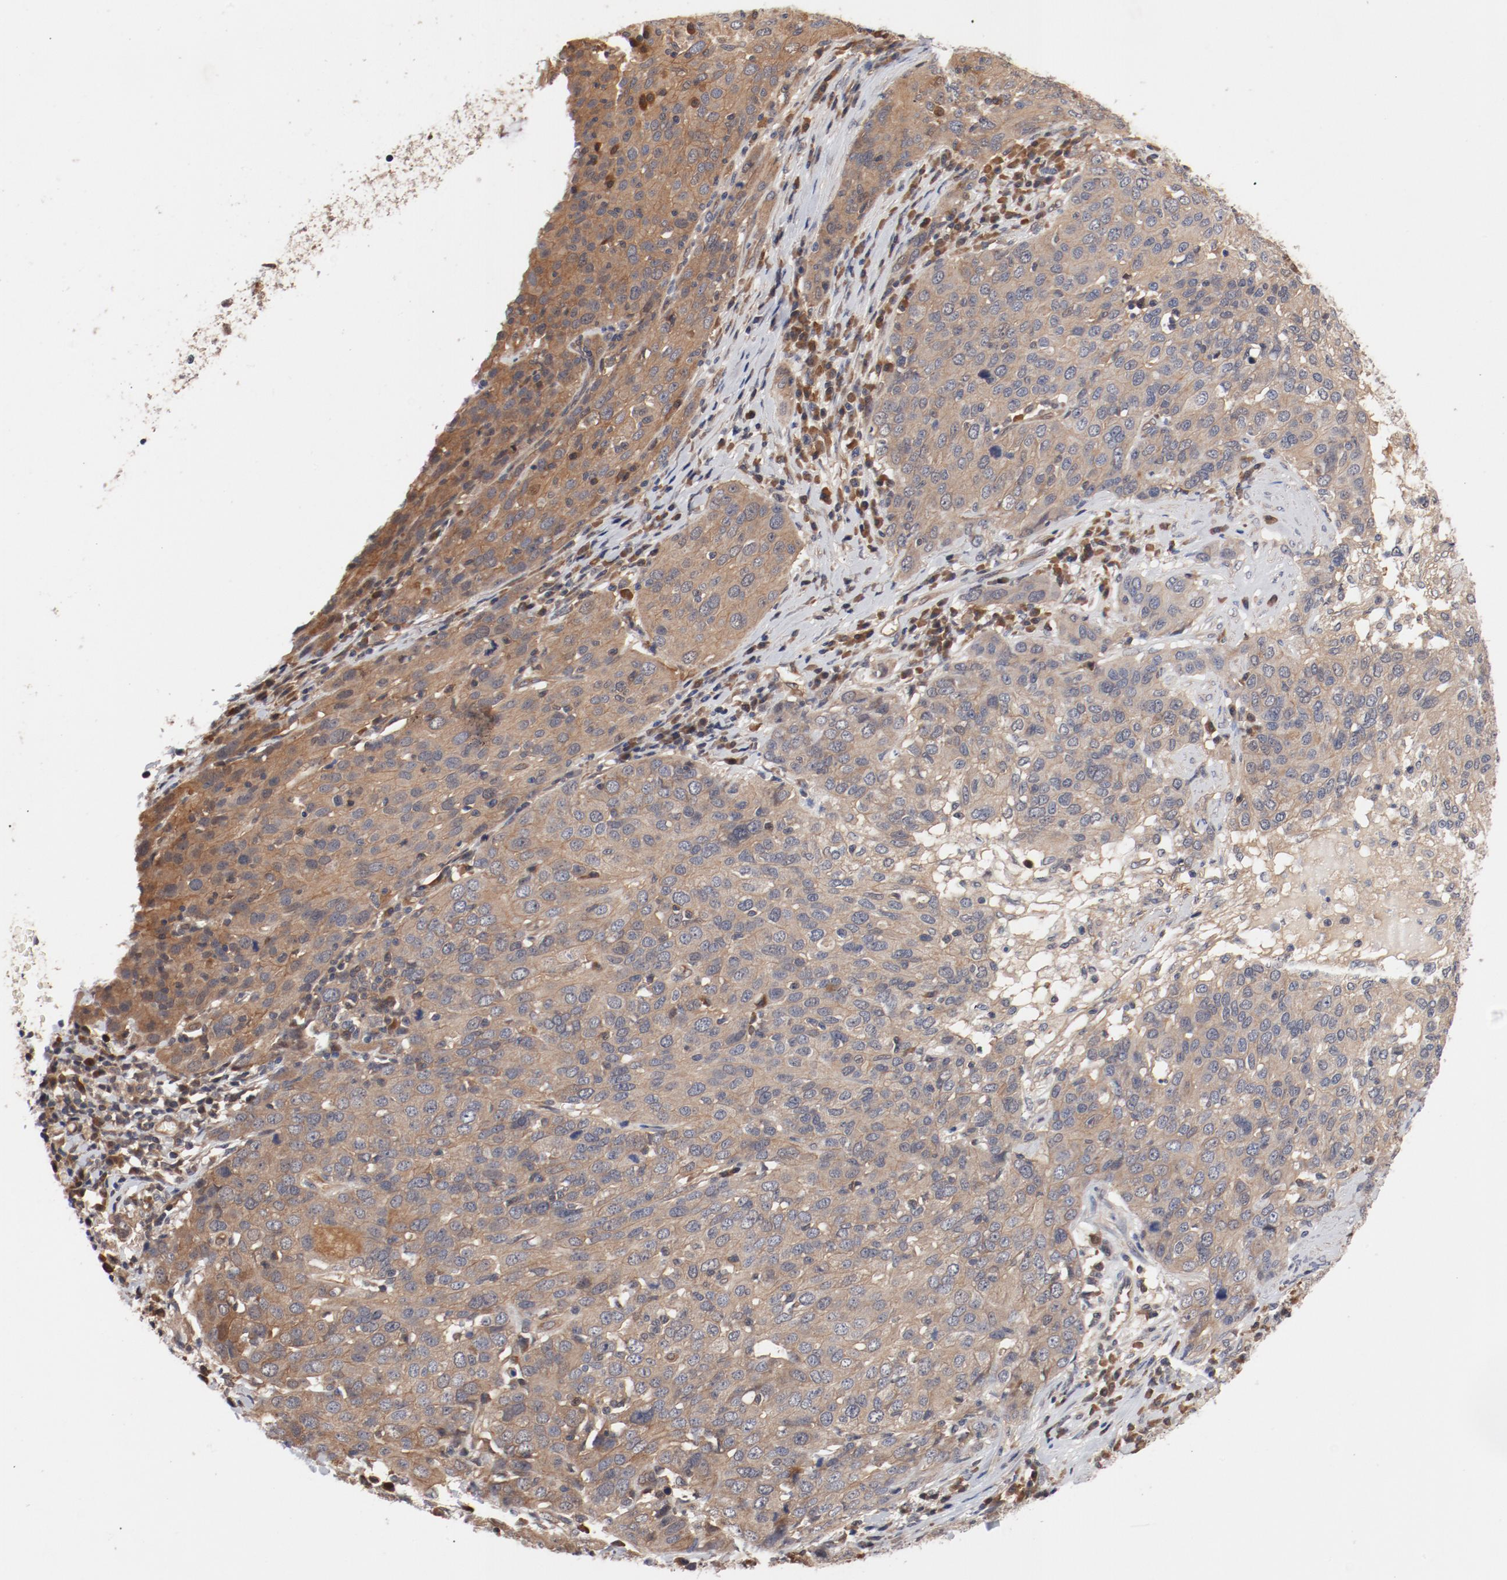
{"staining": {"intensity": "moderate", "quantity": ">75%", "location": "cytoplasmic/membranous"}, "tissue": "ovarian cancer", "cell_type": "Tumor cells", "image_type": "cancer", "snomed": [{"axis": "morphology", "description": "Carcinoma, endometroid"}, {"axis": "topography", "description": "Ovary"}], "caption": "The image exhibits immunohistochemical staining of ovarian cancer (endometroid carcinoma). There is moderate cytoplasmic/membranous staining is present in about >75% of tumor cells.", "gene": "PITPNM2", "patient": {"sex": "female", "age": 50}}